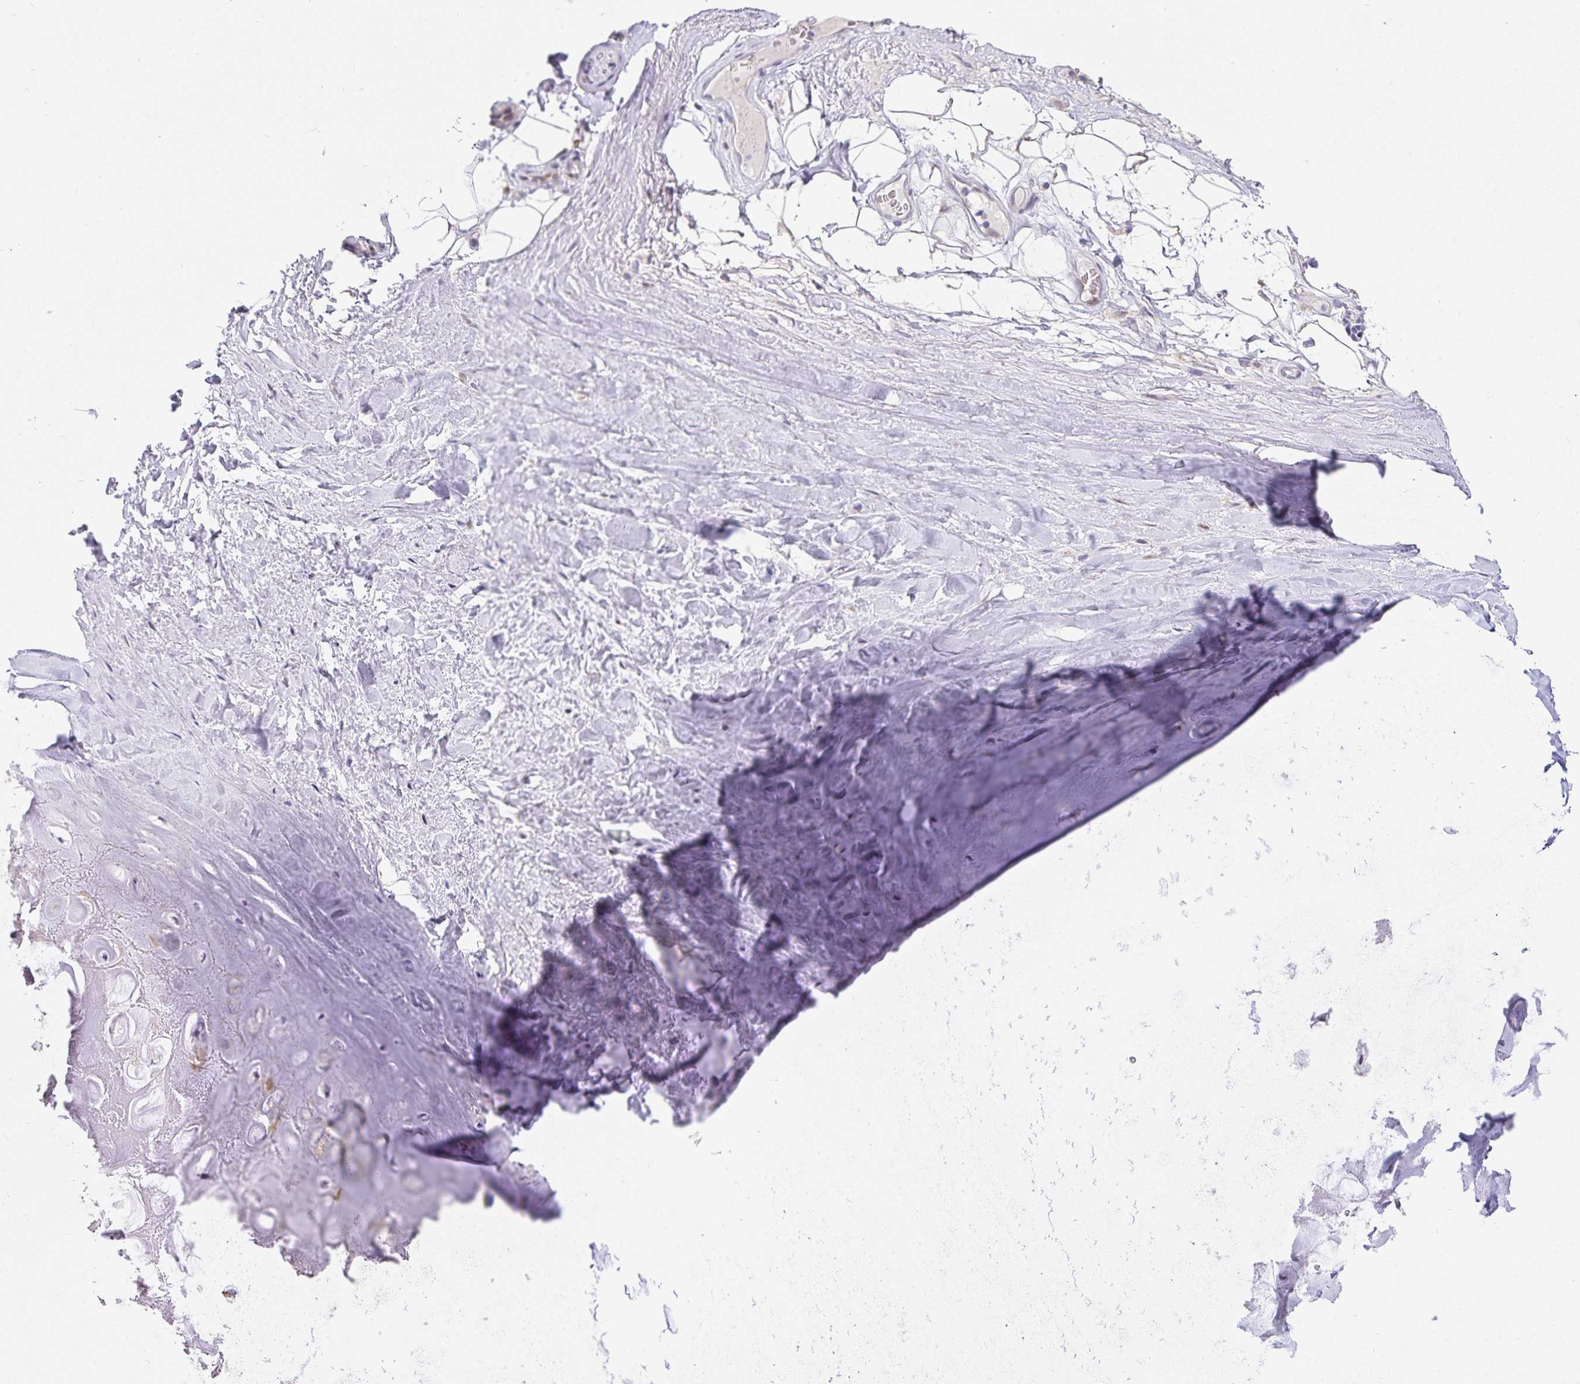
{"staining": {"intensity": "negative", "quantity": "none", "location": "none"}, "tissue": "adipose tissue", "cell_type": "Adipocytes", "image_type": "normal", "snomed": [{"axis": "morphology", "description": "Normal tissue, NOS"}, {"axis": "topography", "description": "Lymph node"}, {"axis": "topography", "description": "Cartilage tissue"}, {"axis": "topography", "description": "Nasopharynx"}], "caption": "Protein analysis of benign adipose tissue exhibits no significant expression in adipocytes. The staining is performed using DAB (3,3'-diaminobenzidine) brown chromogen with nuclei counter-stained in using hematoxylin.", "gene": "KBTBD13", "patient": {"sex": "male", "age": 63}}